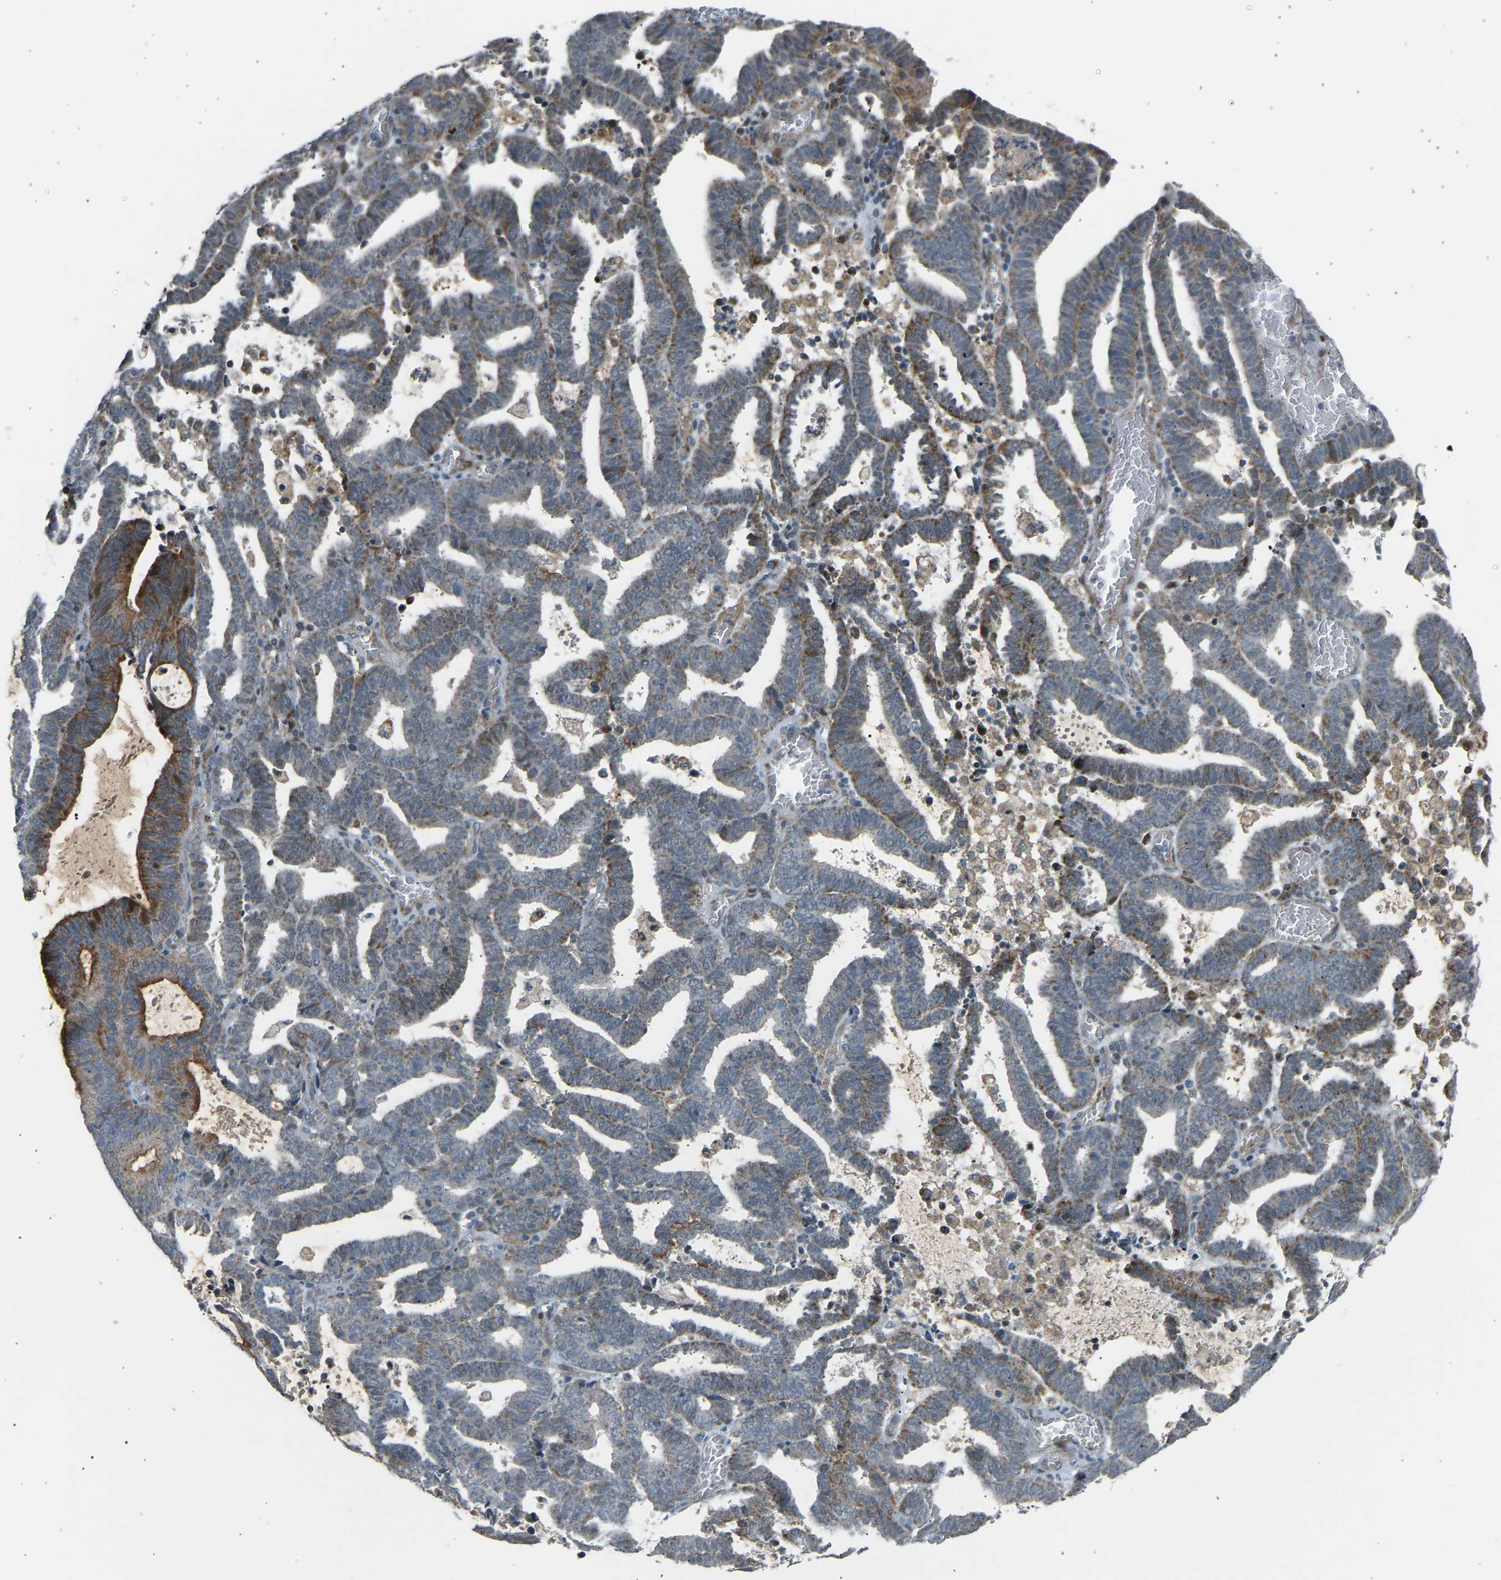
{"staining": {"intensity": "moderate", "quantity": "25%-75%", "location": "cytoplasmic/membranous"}, "tissue": "endometrial cancer", "cell_type": "Tumor cells", "image_type": "cancer", "snomed": [{"axis": "morphology", "description": "Adenocarcinoma, NOS"}, {"axis": "topography", "description": "Uterus"}], "caption": "IHC image of neoplastic tissue: adenocarcinoma (endometrial) stained using IHC shows medium levels of moderate protein expression localized specifically in the cytoplasmic/membranous of tumor cells, appearing as a cytoplasmic/membranous brown color.", "gene": "VPS41", "patient": {"sex": "female", "age": 83}}